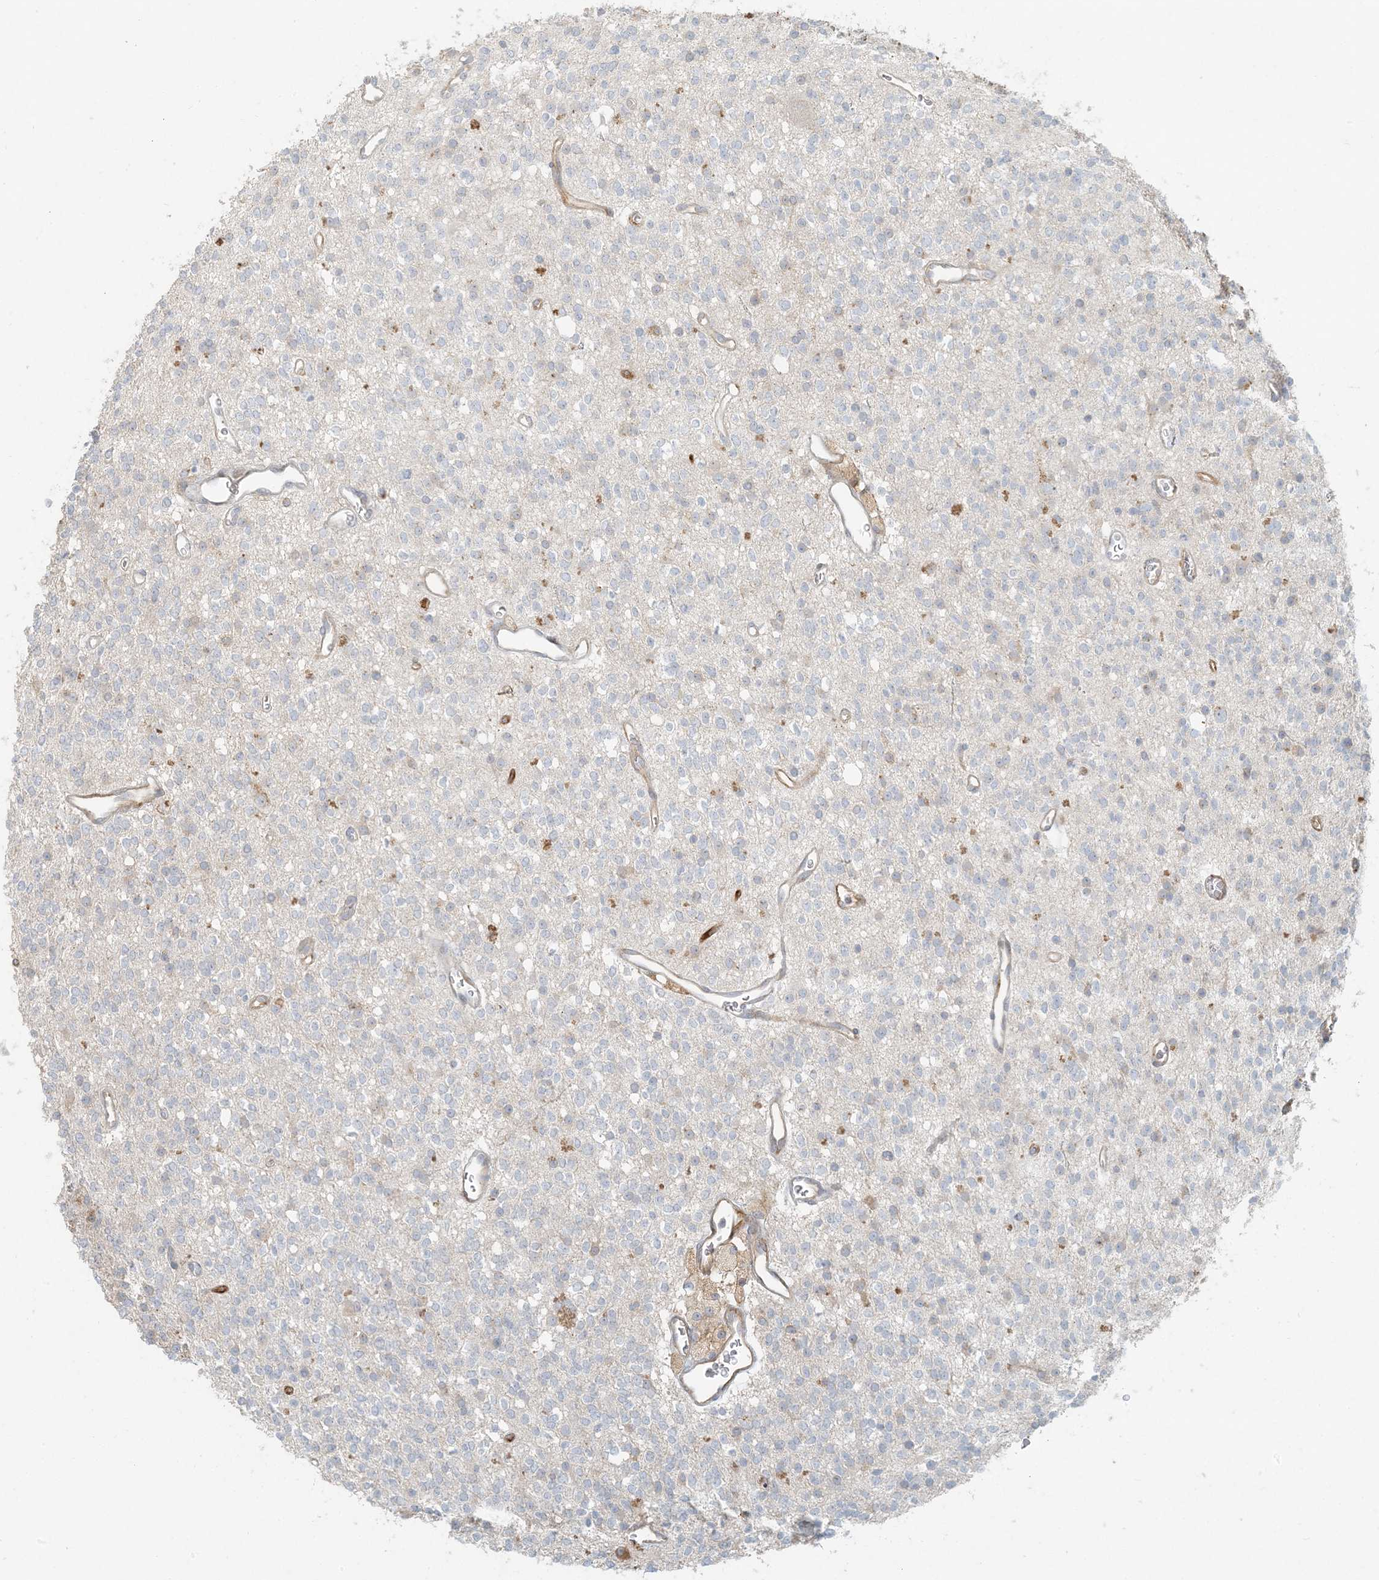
{"staining": {"intensity": "moderate", "quantity": "<25%", "location": "cytoplasmic/membranous"}, "tissue": "glioma", "cell_type": "Tumor cells", "image_type": "cancer", "snomed": [{"axis": "morphology", "description": "Glioma, malignant, High grade"}, {"axis": "topography", "description": "Brain"}], "caption": "Malignant glioma (high-grade) tissue demonstrates moderate cytoplasmic/membranous staining in about <25% of tumor cells", "gene": "BCORL1", "patient": {"sex": "male", "age": 34}}